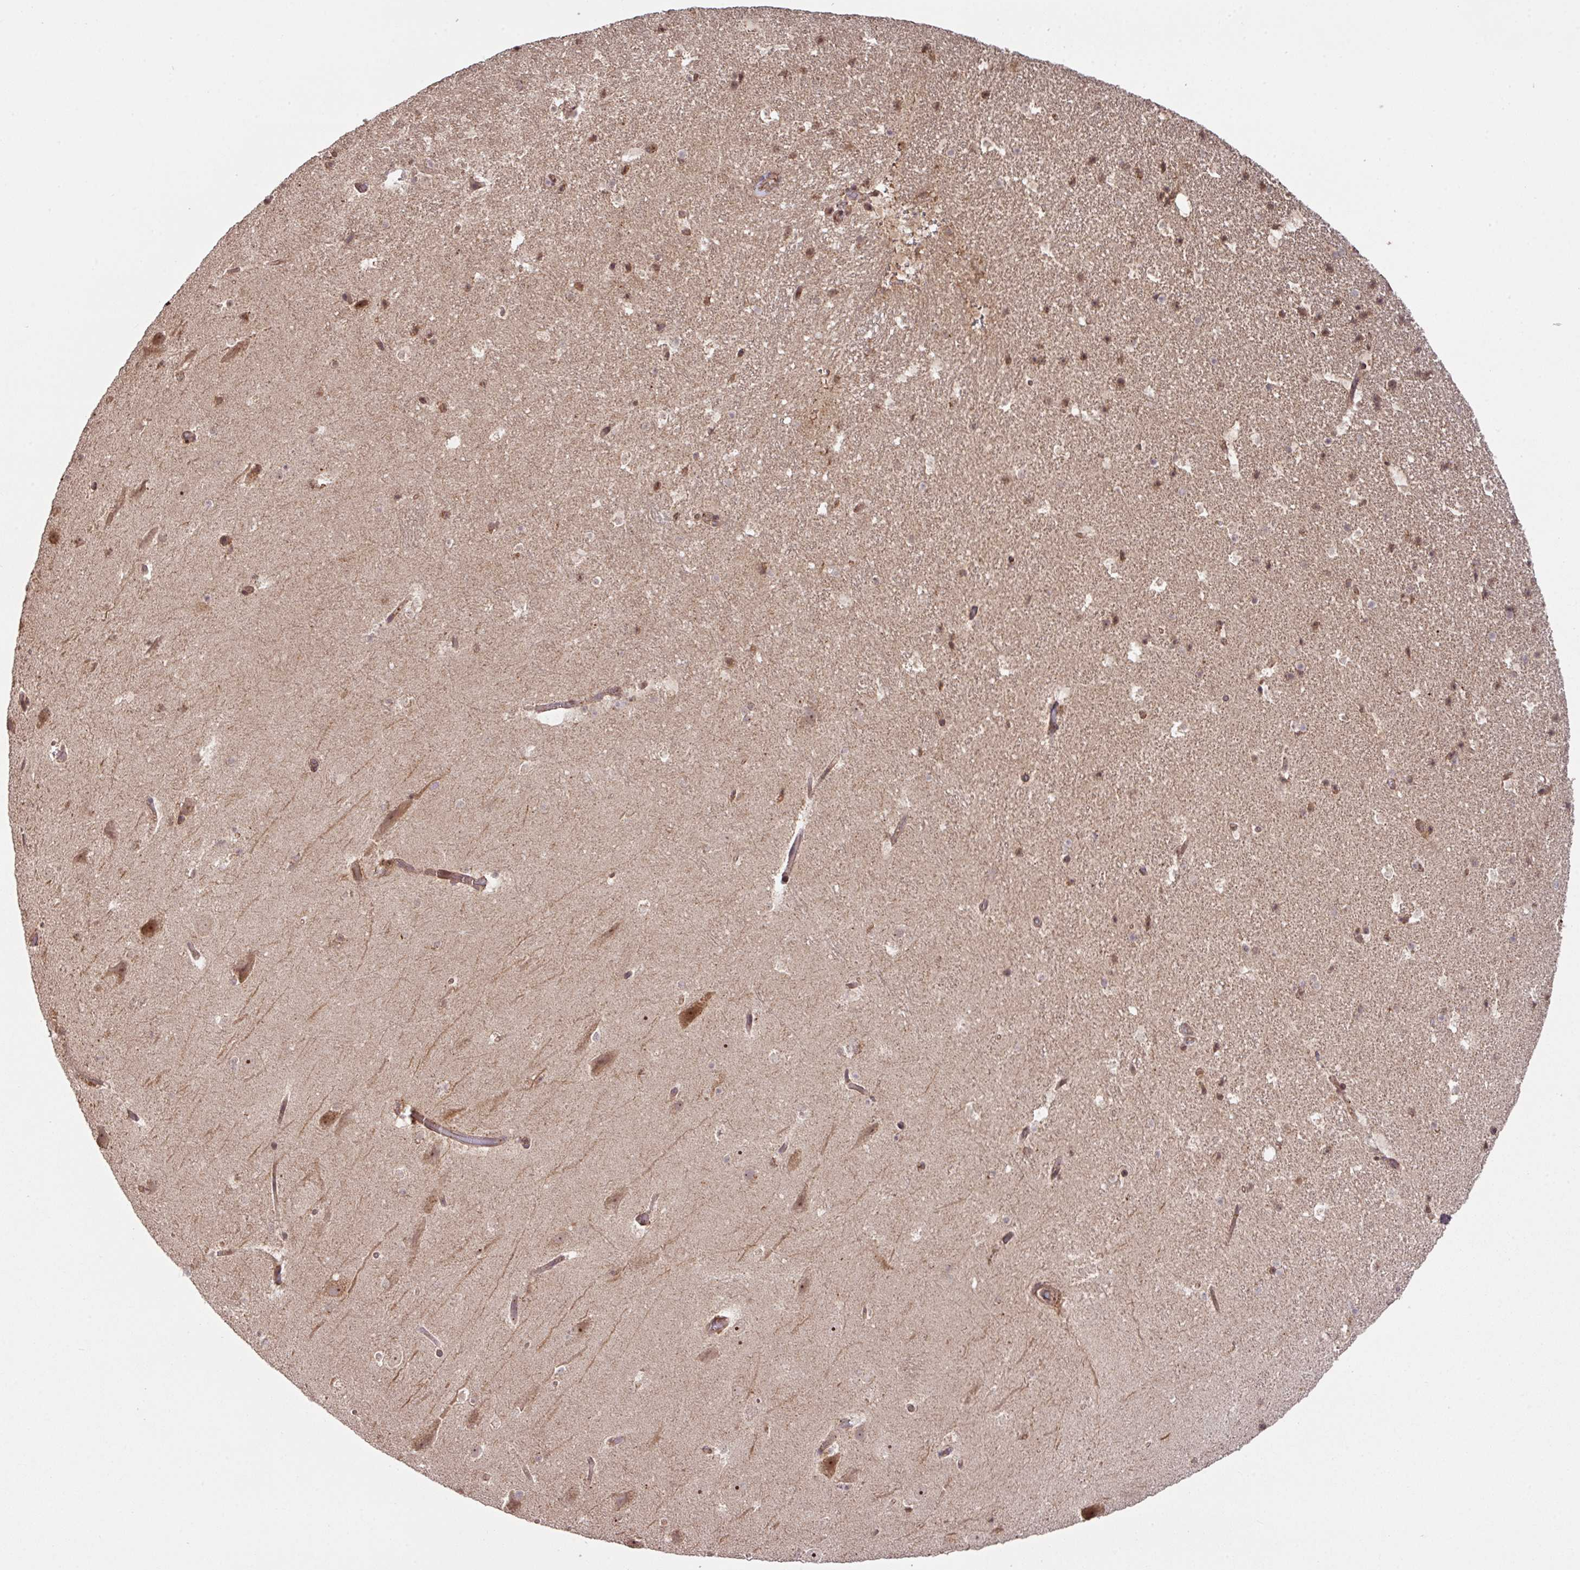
{"staining": {"intensity": "moderate", "quantity": ">75%", "location": "cytoplasmic/membranous"}, "tissue": "hippocampus", "cell_type": "Glial cells", "image_type": "normal", "snomed": [{"axis": "morphology", "description": "Normal tissue, NOS"}, {"axis": "topography", "description": "Hippocampus"}], "caption": "Approximately >75% of glial cells in normal human hippocampus exhibit moderate cytoplasmic/membranous protein staining as visualized by brown immunohistochemical staining.", "gene": "MRRF", "patient": {"sex": "male", "age": 37}}